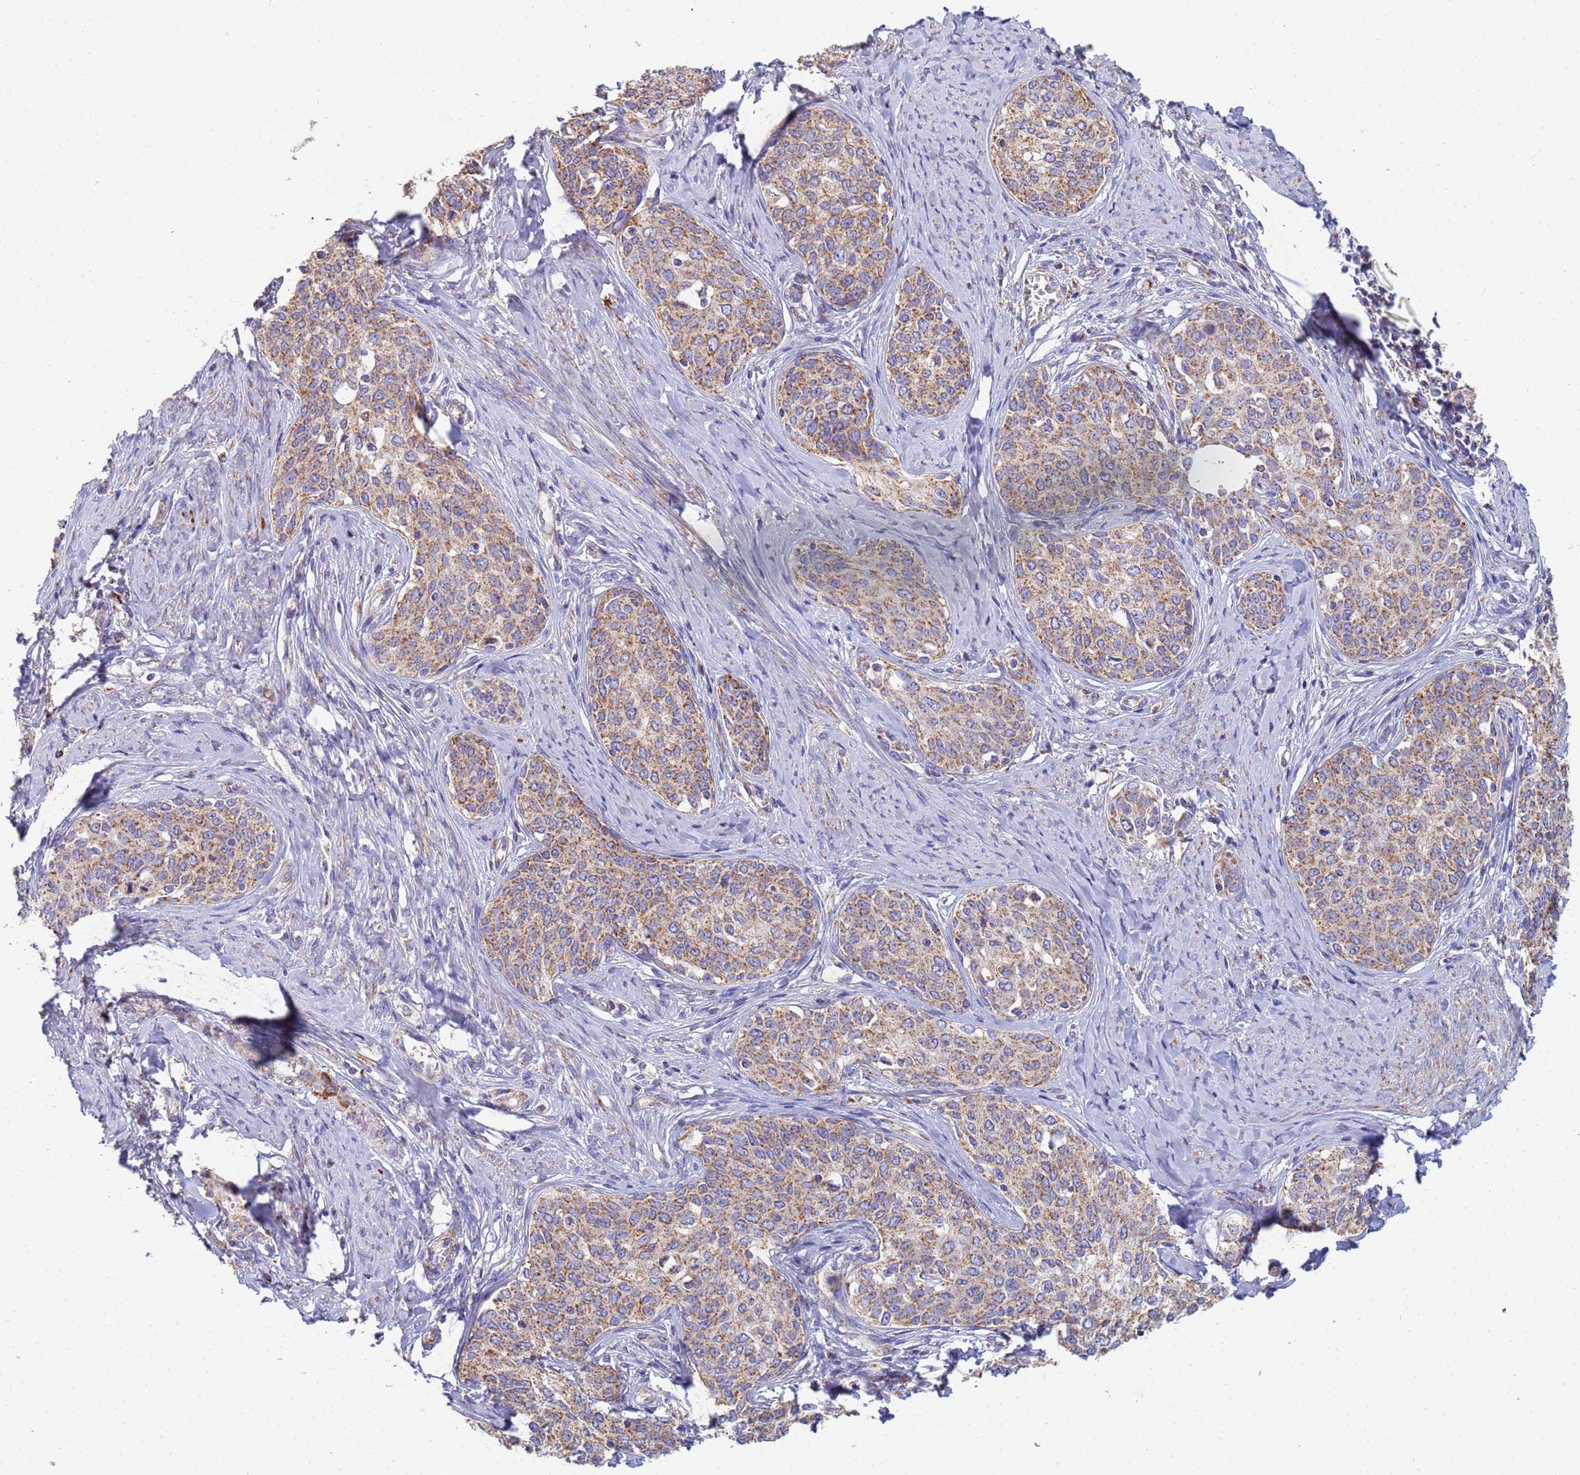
{"staining": {"intensity": "weak", "quantity": ">75%", "location": "cytoplasmic/membranous"}, "tissue": "cervical cancer", "cell_type": "Tumor cells", "image_type": "cancer", "snomed": [{"axis": "morphology", "description": "Squamous cell carcinoma, NOS"}, {"axis": "morphology", "description": "Adenocarcinoma, NOS"}, {"axis": "topography", "description": "Cervix"}], "caption": "The micrograph demonstrates a brown stain indicating the presence of a protein in the cytoplasmic/membranous of tumor cells in cervical cancer (squamous cell carcinoma).", "gene": "UQCRH", "patient": {"sex": "female", "age": 52}}